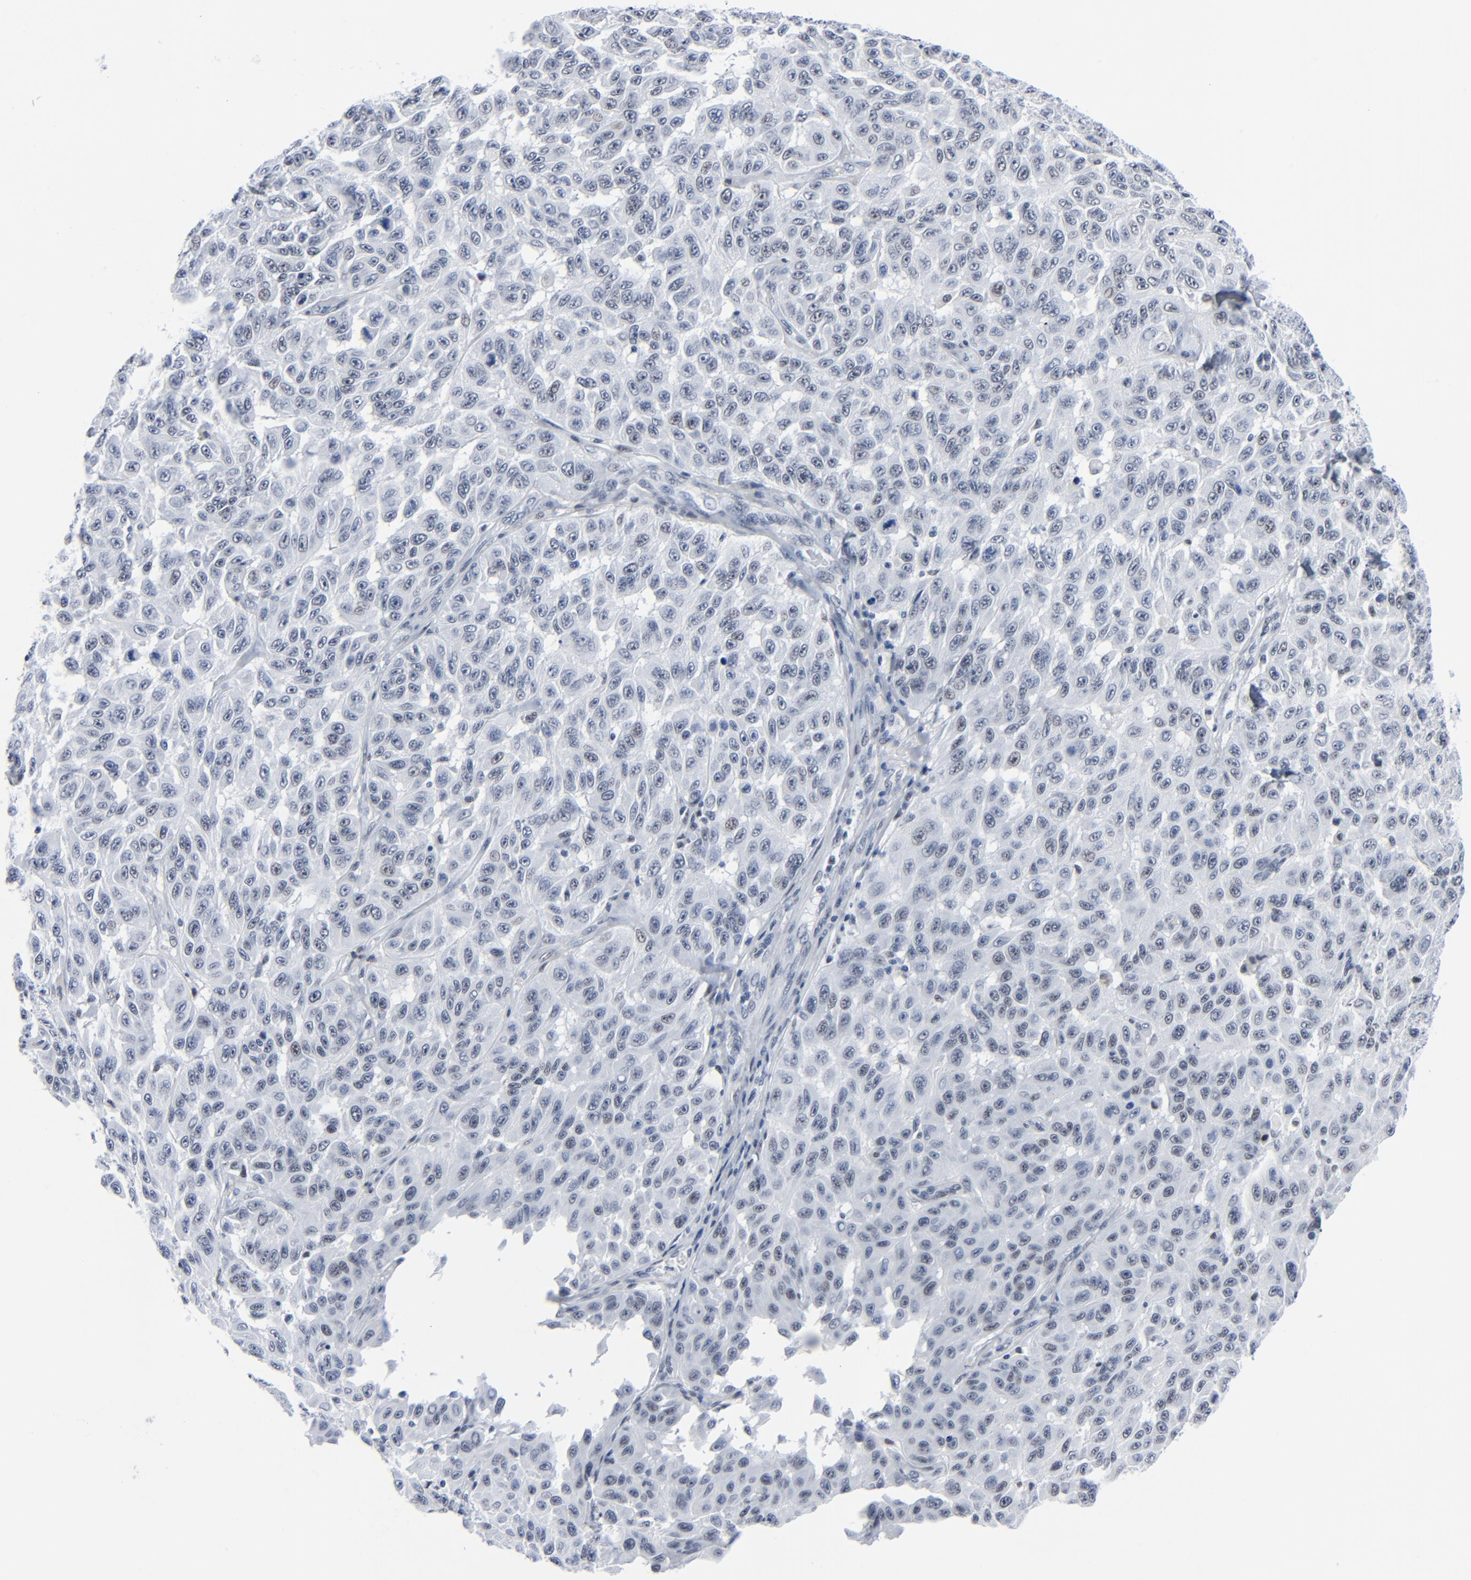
{"staining": {"intensity": "weak", "quantity": "<25%", "location": "nuclear"}, "tissue": "melanoma", "cell_type": "Tumor cells", "image_type": "cancer", "snomed": [{"axis": "morphology", "description": "Malignant melanoma, NOS"}, {"axis": "topography", "description": "Skin"}], "caption": "IHC photomicrograph of neoplastic tissue: melanoma stained with DAB (3,3'-diaminobenzidine) exhibits no significant protein positivity in tumor cells.", "gene": "SIRT1", "patient": {"sex": "male", "age": 30}}